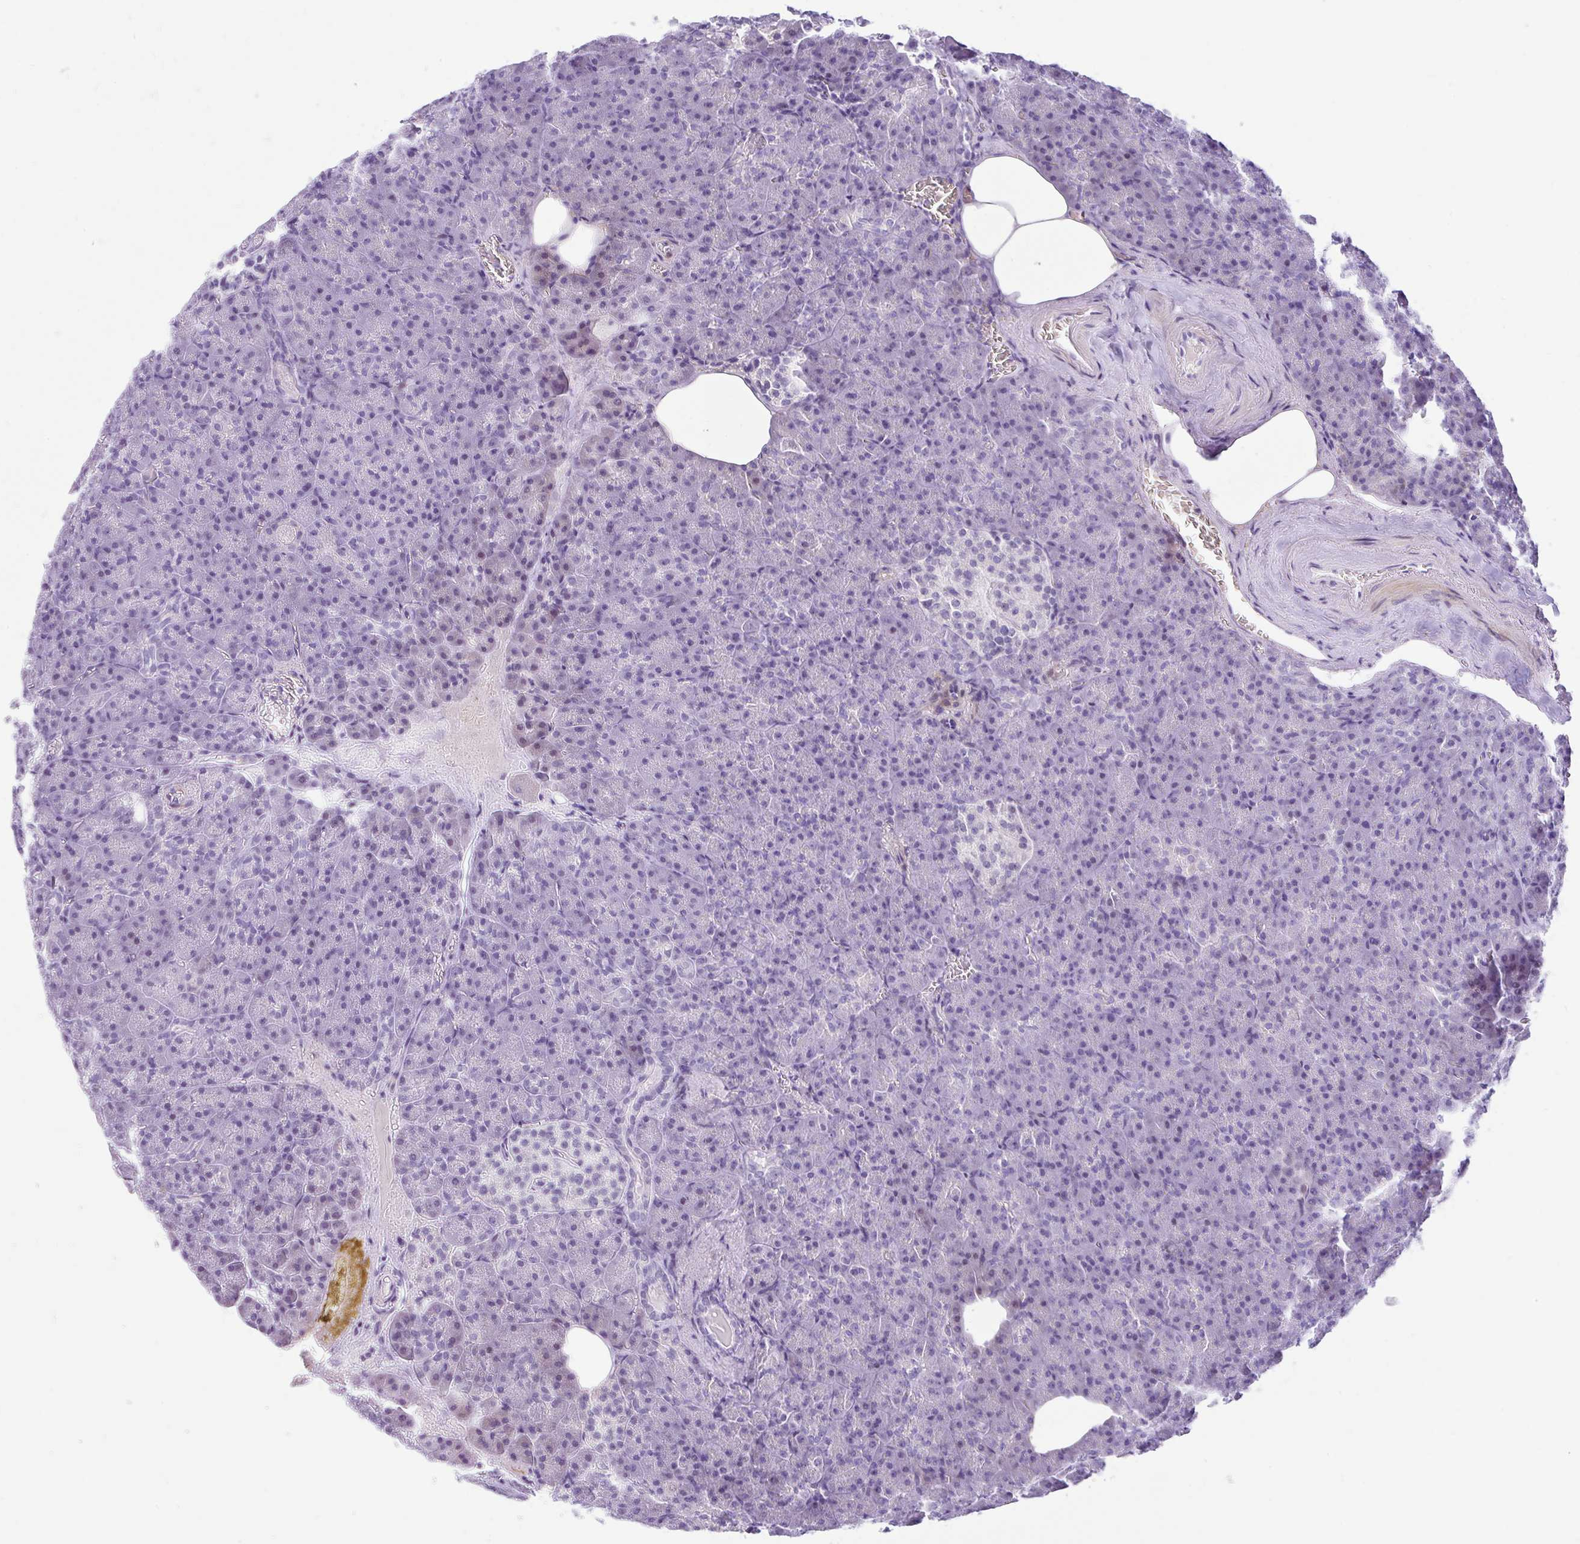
{"staining": {"intensity": "negative", "quantity": "none", "location": "none"}, "tissue": "pancreas", "cell_type": "Exocrine glandular cells", "image_type": "normal", "snomed": [{"axis": "morphology", "description": "Normal tissue, NOS"}, {"axis": "topography", "description": "Pancreas"}], "caption": "This is an immunohistochemistry photomicrograph of normal human pancreas. There is no positivity in exocrine glandular cells.", "gene": "NHLH2", "patient": {"sex": "female", "age": 74}}